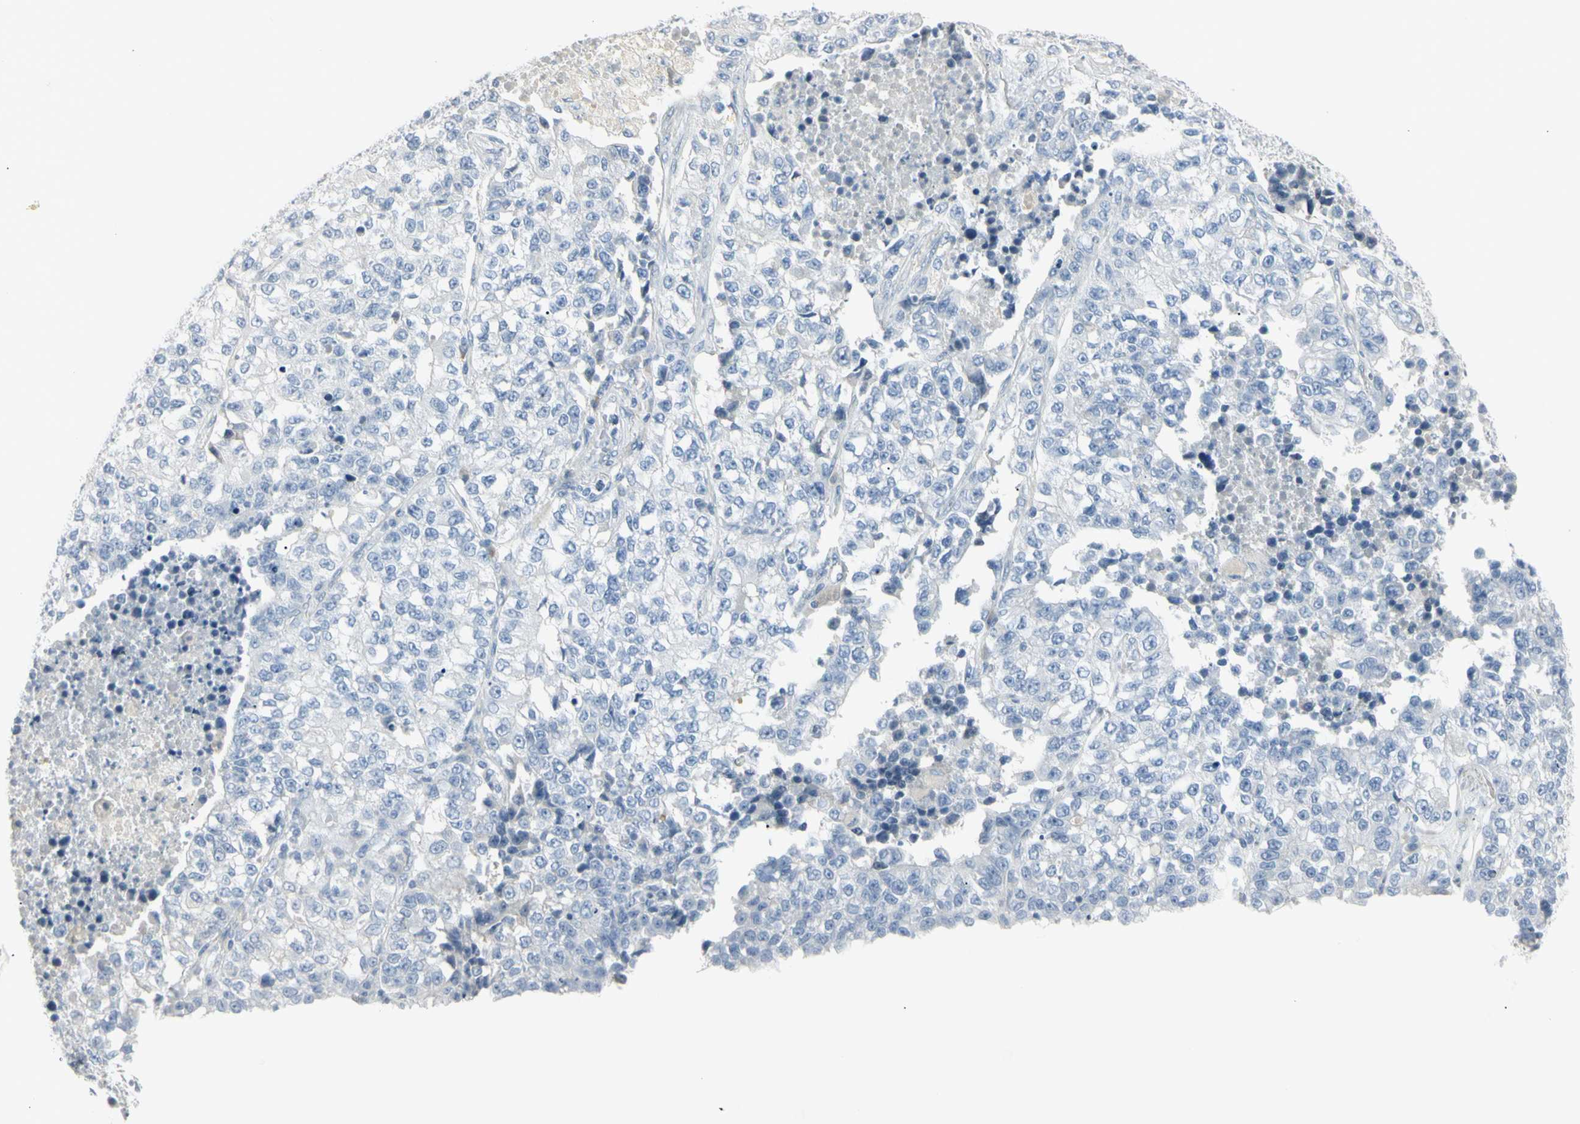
{"staining": {"intensity": "negative", "quantity": "none", "location": "none"}, "tissue": "lung cancer", "cell_type": "Tumor cells", "image_type": "cancer", "snomed": [{"axis": "morphology", "description": "Adenocarcinoma, NOS"}, {"axis": "topography", "description": "Lung"}], "caption": "This micrograph is of lung cancer stained with immunohistochemistry to label a protein in brown with the nuclei are counter-stained blue. There is no staining in tumor cells. (IHC, brightfield microscopy, high magnification).", "gene": "PIP", "patient": {"sex": "male", "age": 49}}